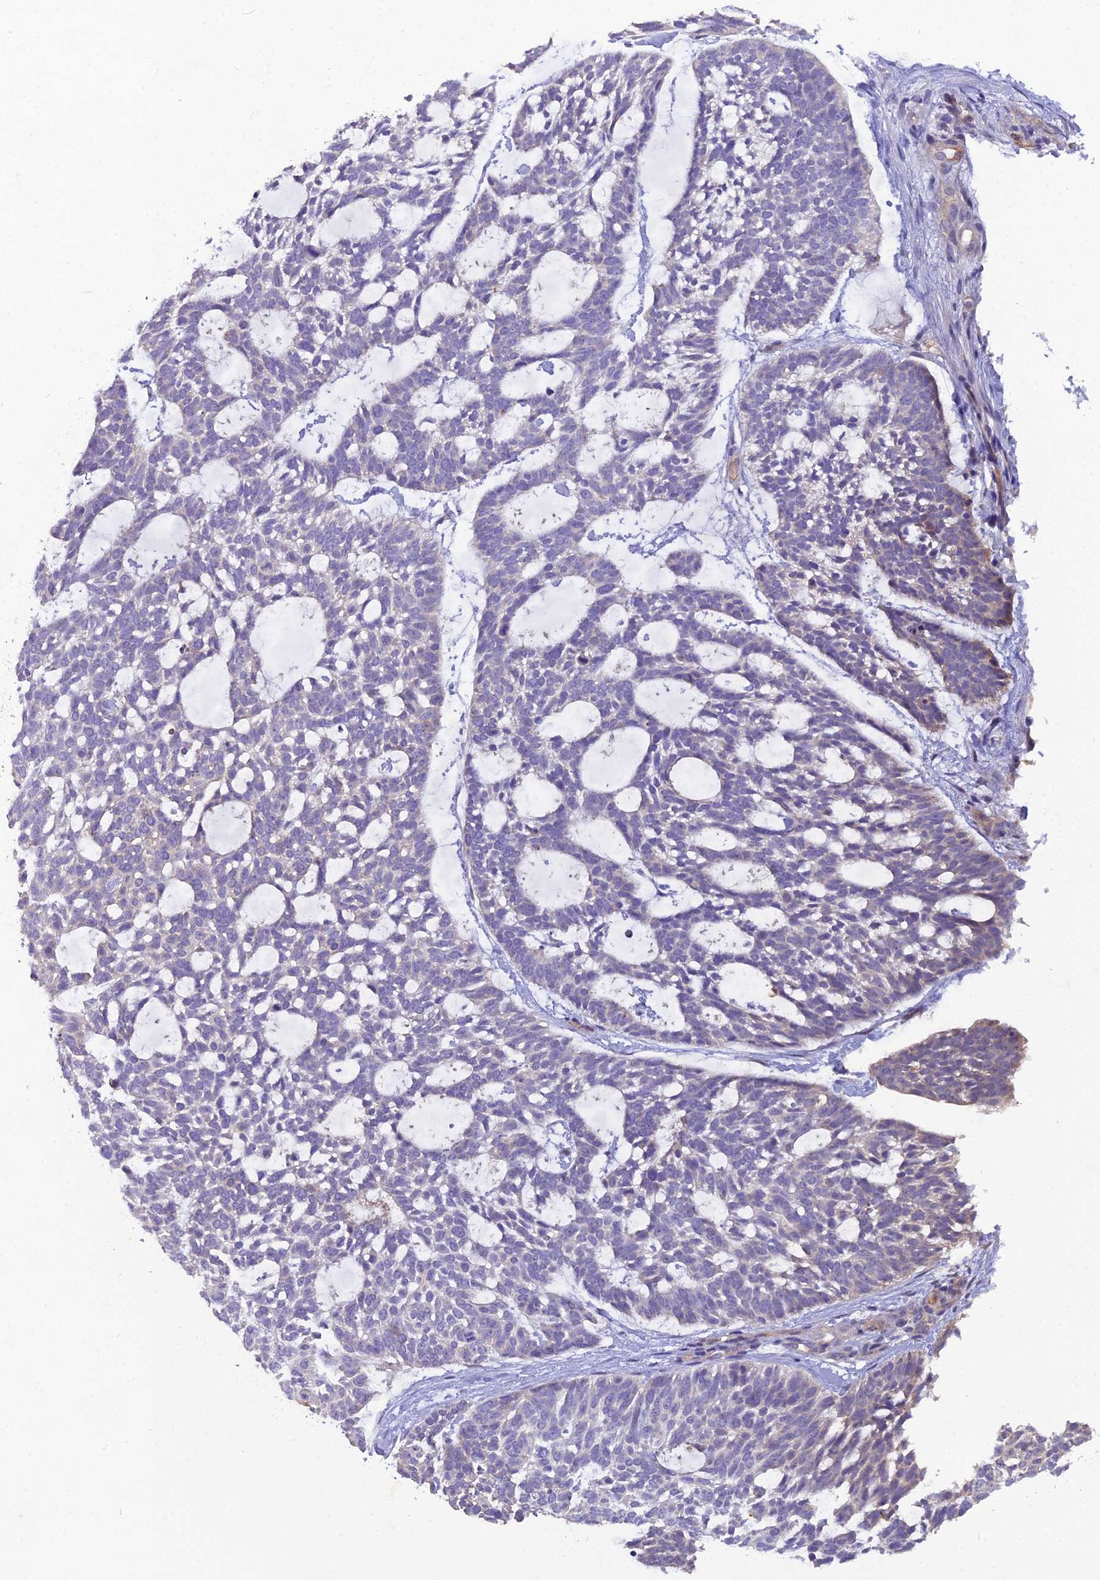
{"staining": {"intensity": "negative", "quantity": "none", "location": "none"}, "tissue": "skin cancer", "cell_type": "Tumor cells", "image_type": "cancer", "snomed": [{"axis": "morphology", "description": "Basal cell carcinoma"}, {"axis": "topography", "description": "Skin"}], "caption": "High magnification brightfield microscopy of basal cell carcinoma (skin) stained with DAB (3,3'-diaminobenzidine) (brown) and counterstained with hematoxylin (blue): tumor cells show no significant positivity.", "gene": "CFAP47", "patient": {"sex": "male", "age": 88}}